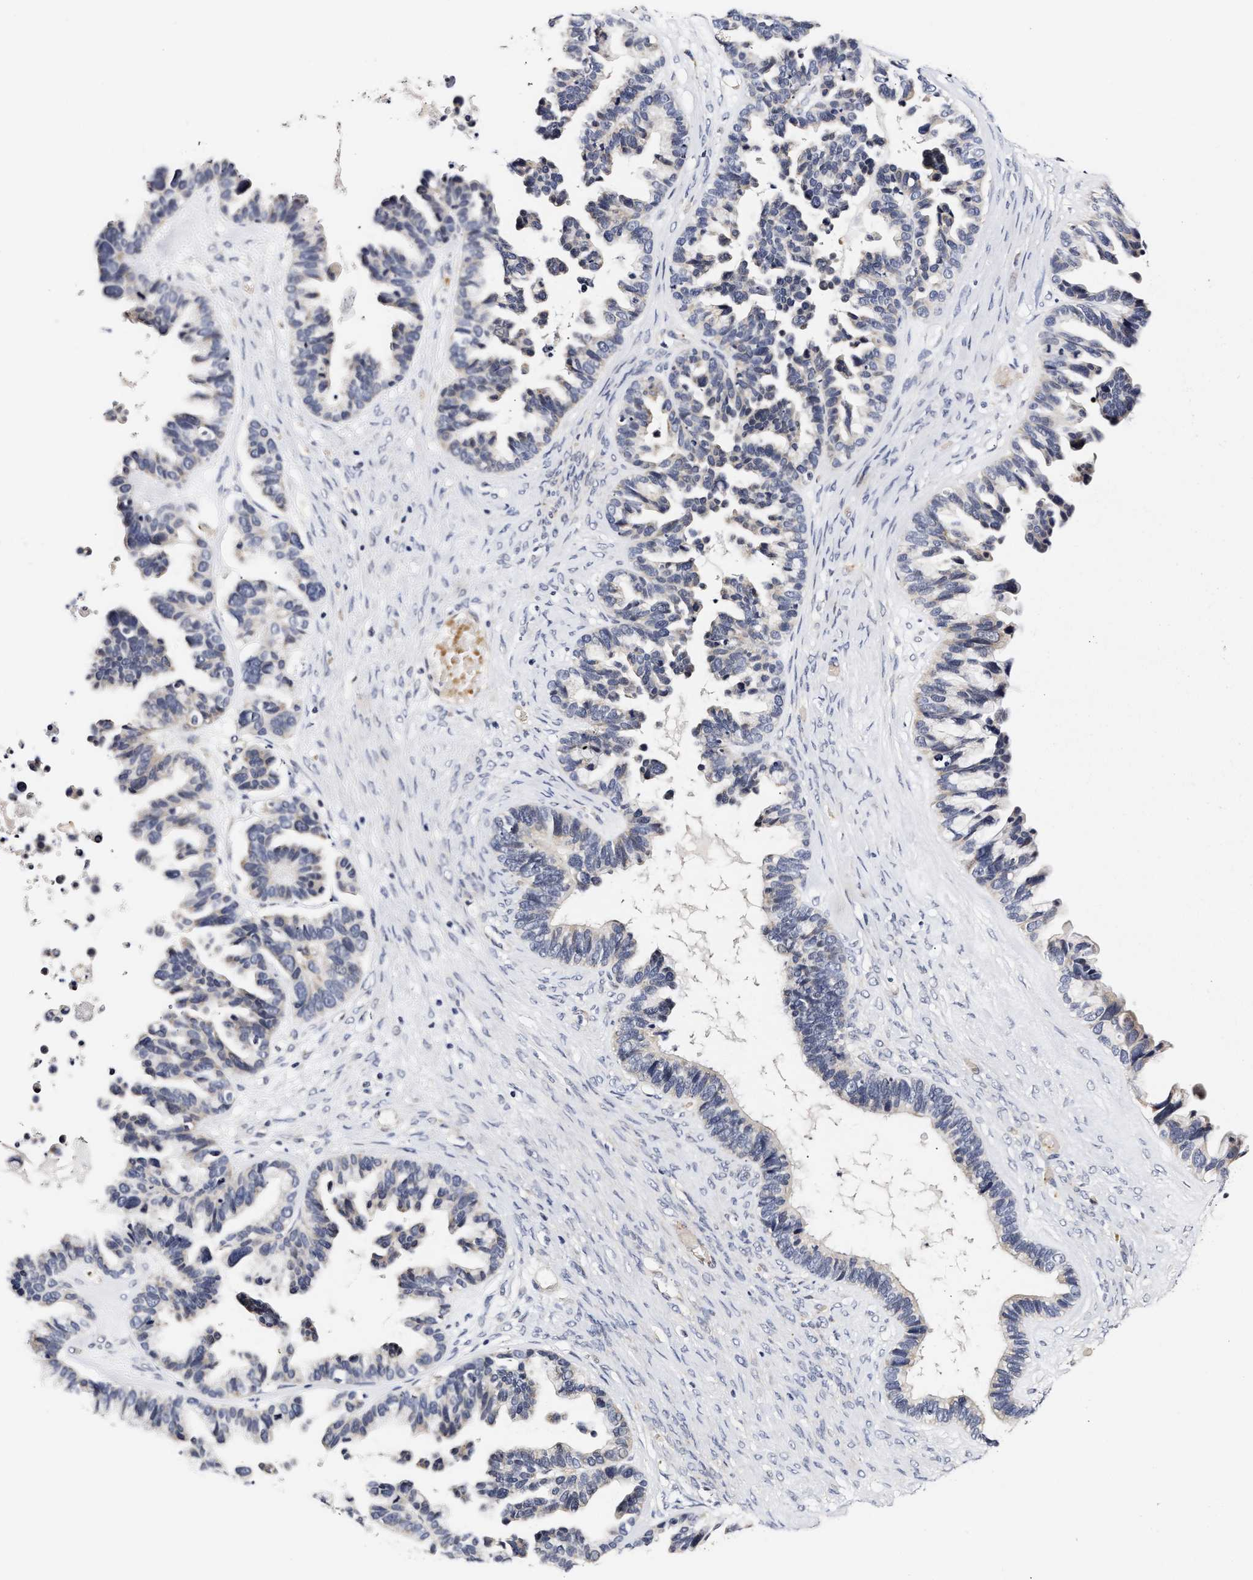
{"staining": {"intensity": "negative", "quantity": "none", "location": "none"}, "tissue": "ovarian cancer", "cell_type": "Tumor cells", "image_type": "cancer", "snomed": [{"axis": "morphology", "description": "Cystadenocarcinoma, serous, NOS"}, {"axis": "topography", "description": "Ovary"}], "caption": "DAB (3,3'-diaminobenzidine) immunohistochemical staining of human ovarian cancer (serous cystadenocarcinoma) reveals no significant staining in tumor cells. Brightfield microscopy of immunohistochemistry (IHC) stained with DAB (brown) and hematoxylin (blue), captured at high magnification.", "gene": "RINT1", "patient": {"sex": "female", "age": 56}}